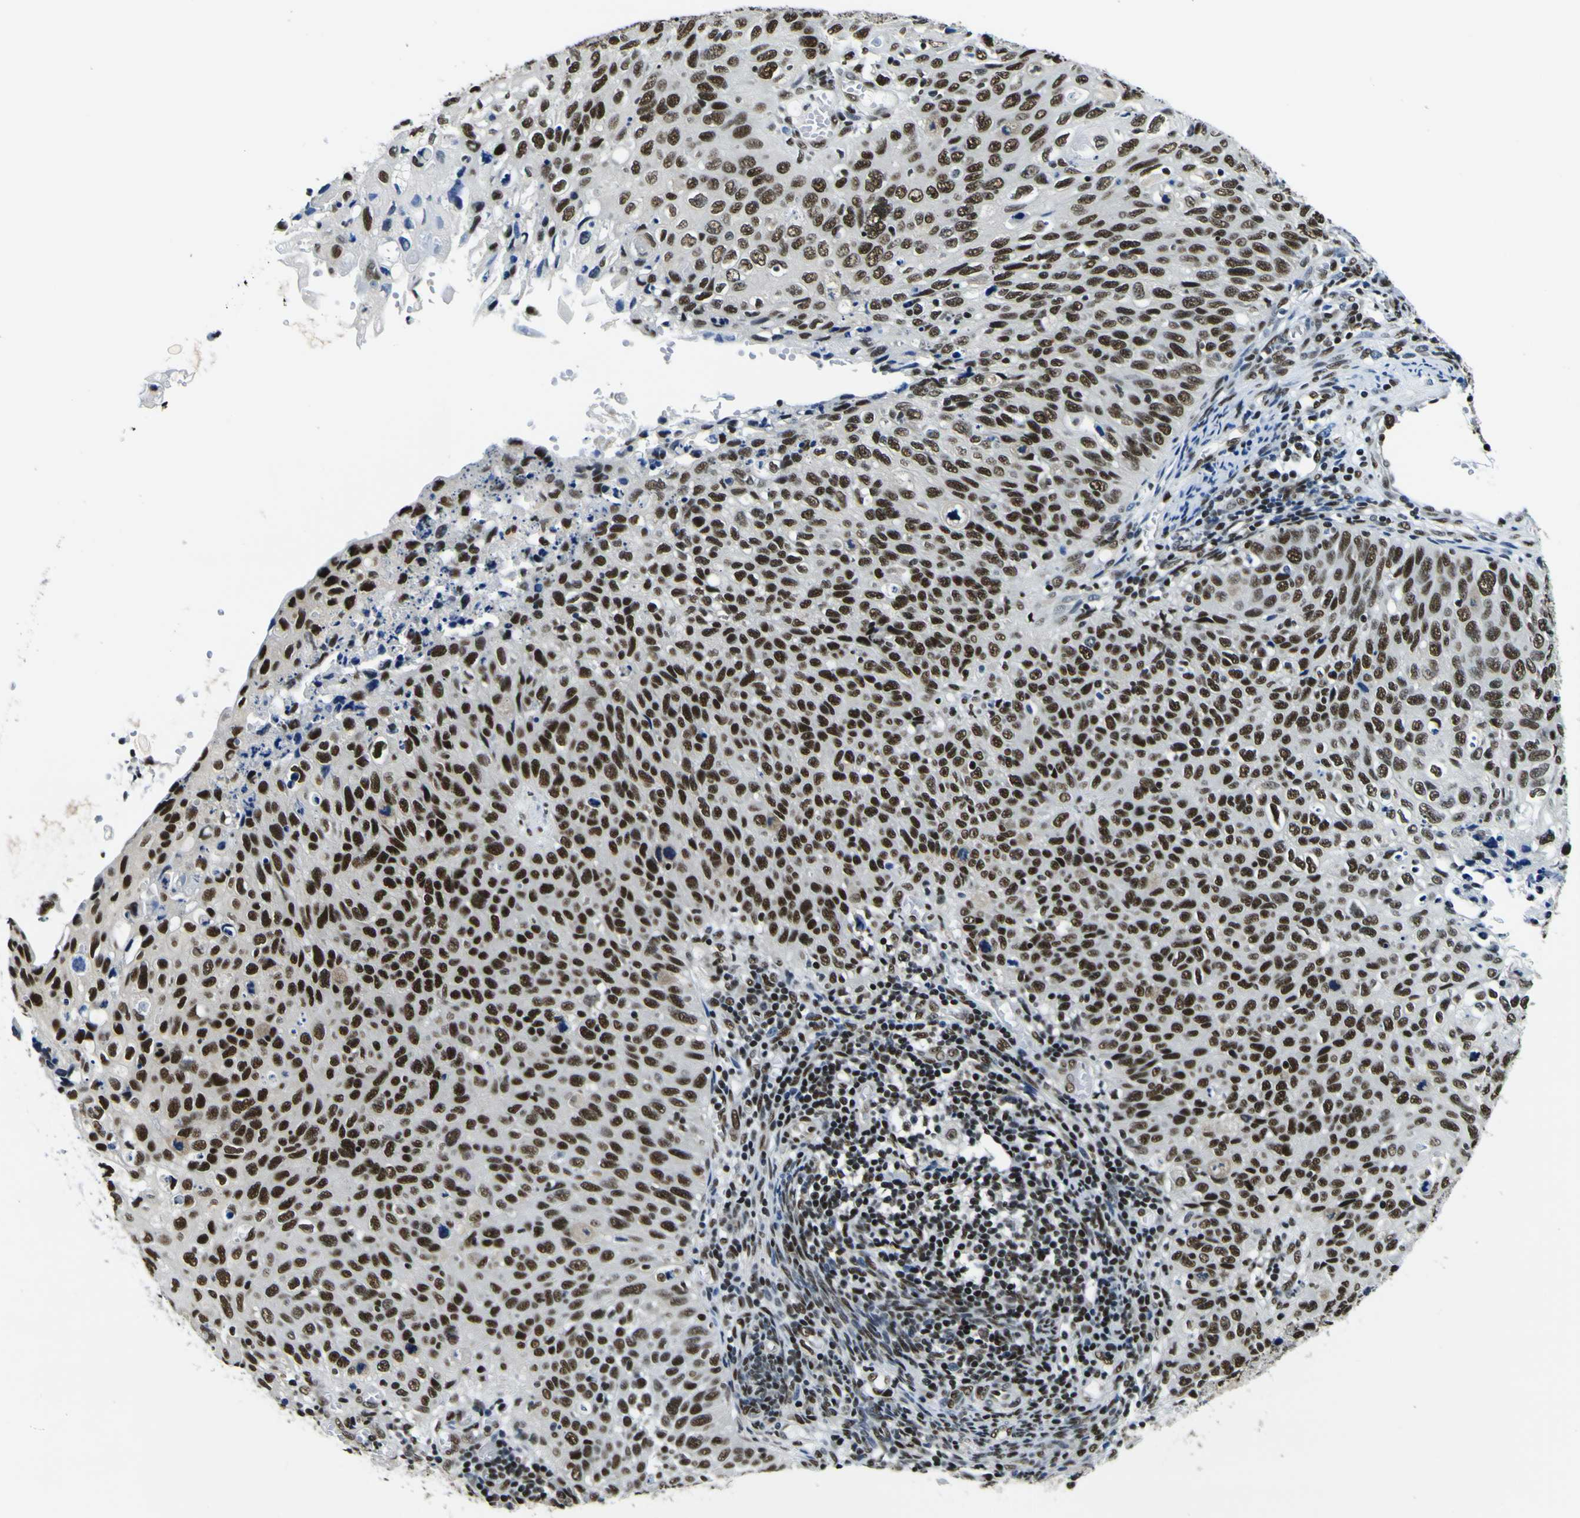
{"staining": {"intensity": "strong", "quantity": ">75%", "location": "nuclear"}, "tissue": "cervical cancer", "cell_type": "Tumor cells", "image_type": "cancer", "snomed": [{"axis": "morphology", "description": "Squamous cell carcinoma, NOS"}, {"axis": "topography", "description": "Cervix"}], "caption": "IHC photomicrograph of neoplastic tissue: cervical cancer (squamous cell carcinoma) stained using immunohistochemistry (IHC) demonstrates high levels of strong protein expression localized specifically in the nuclear of tumor cells, appearing as a nuclear brown color.", "gene": "SP1", "patient": {"sex": "female", "age": 70}}